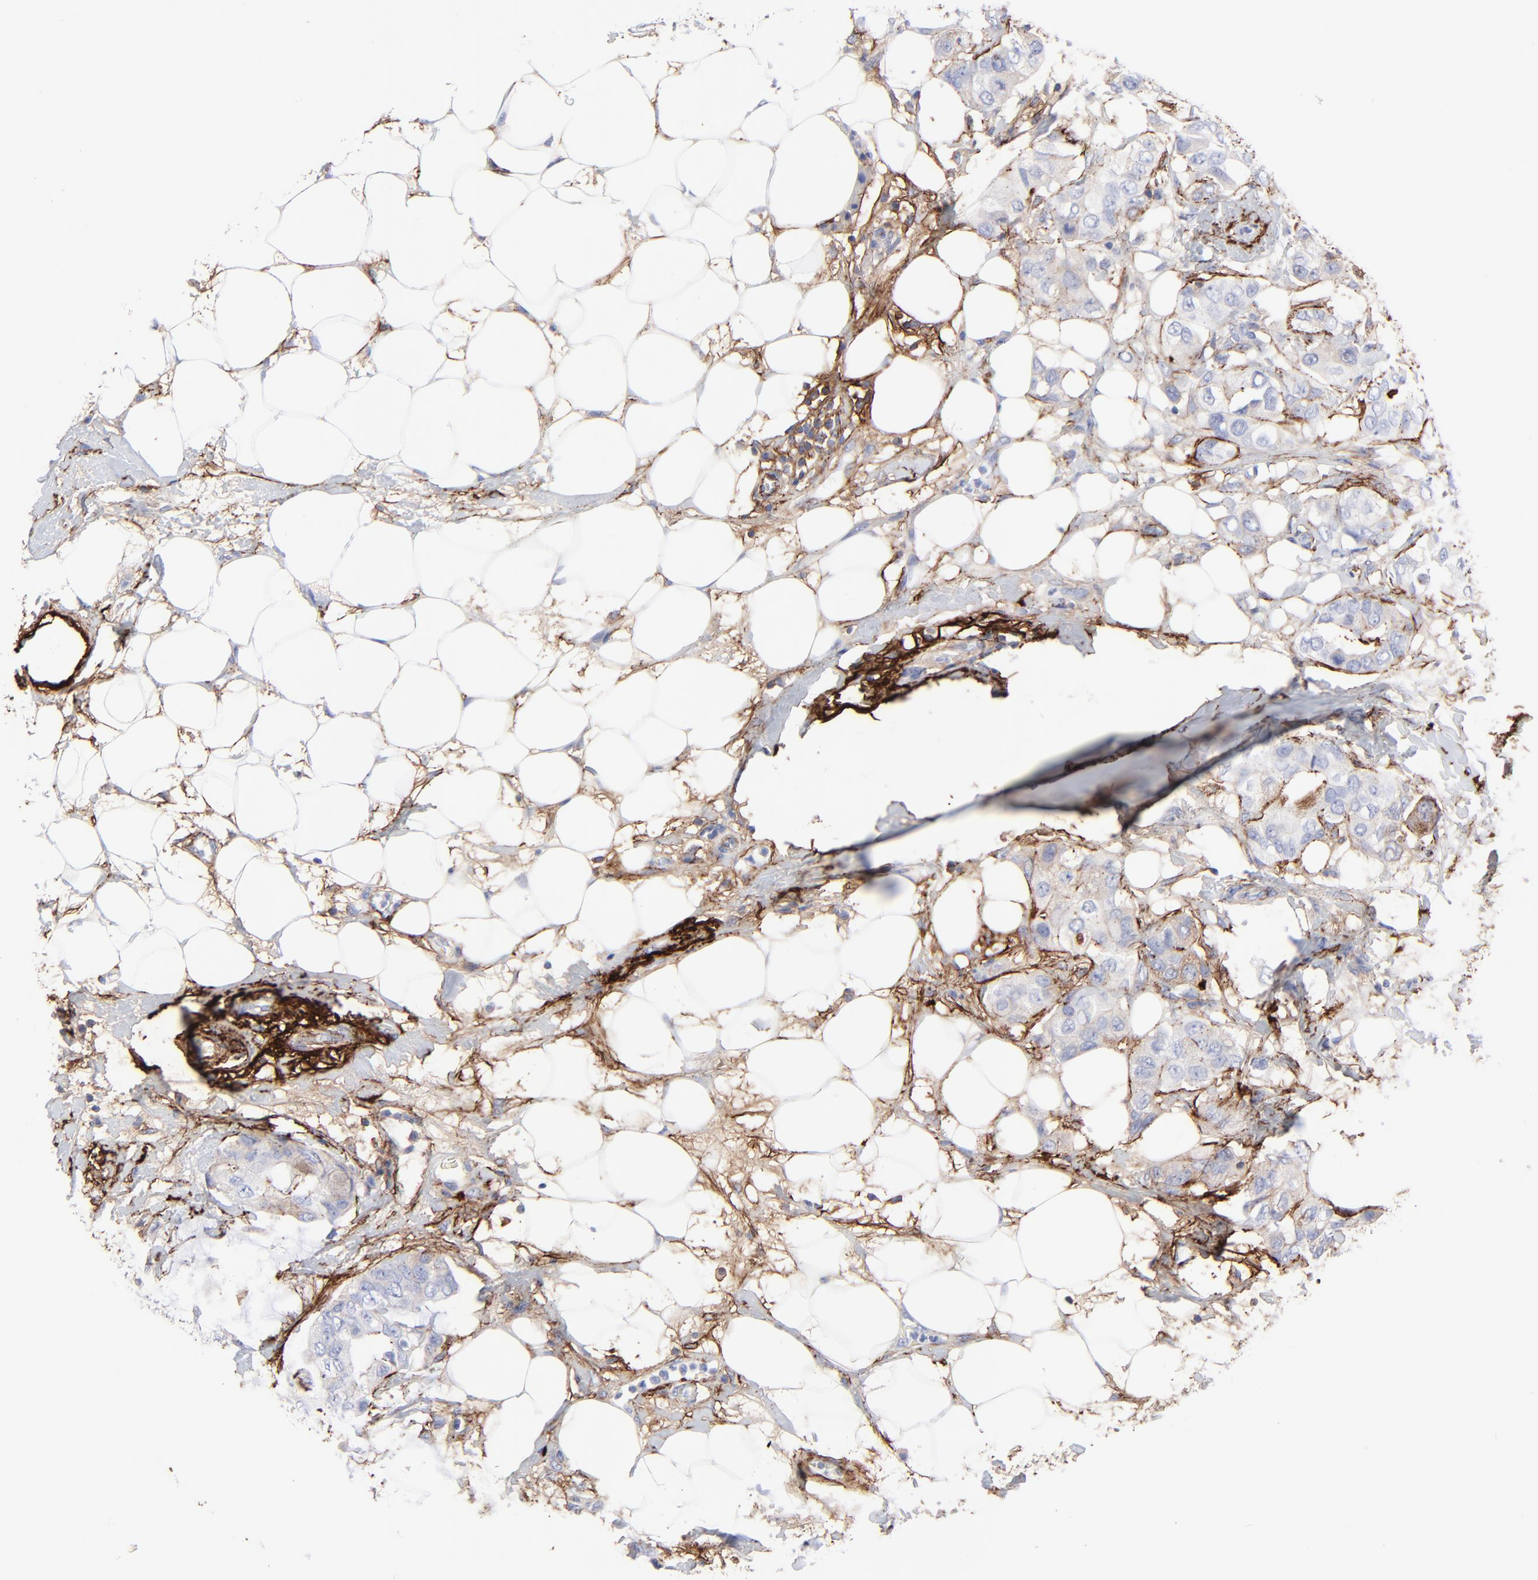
{"staining": {"intensity": "negative", "quantity": "none", "location": "none"}, "tissue": "breast cancer", "cell_type": "Tumor cells", "image_type": "cancer", "snomed": [{"axis": "morphology", "description": "Duct carcinoma"}, {"axis": "topography", "description": "Breast"}], "caption": "Tumor cells show no significant protein staining in breast cancer.", "gene": "FBLN2", "patient": {"sex": "female", "age": 40}}